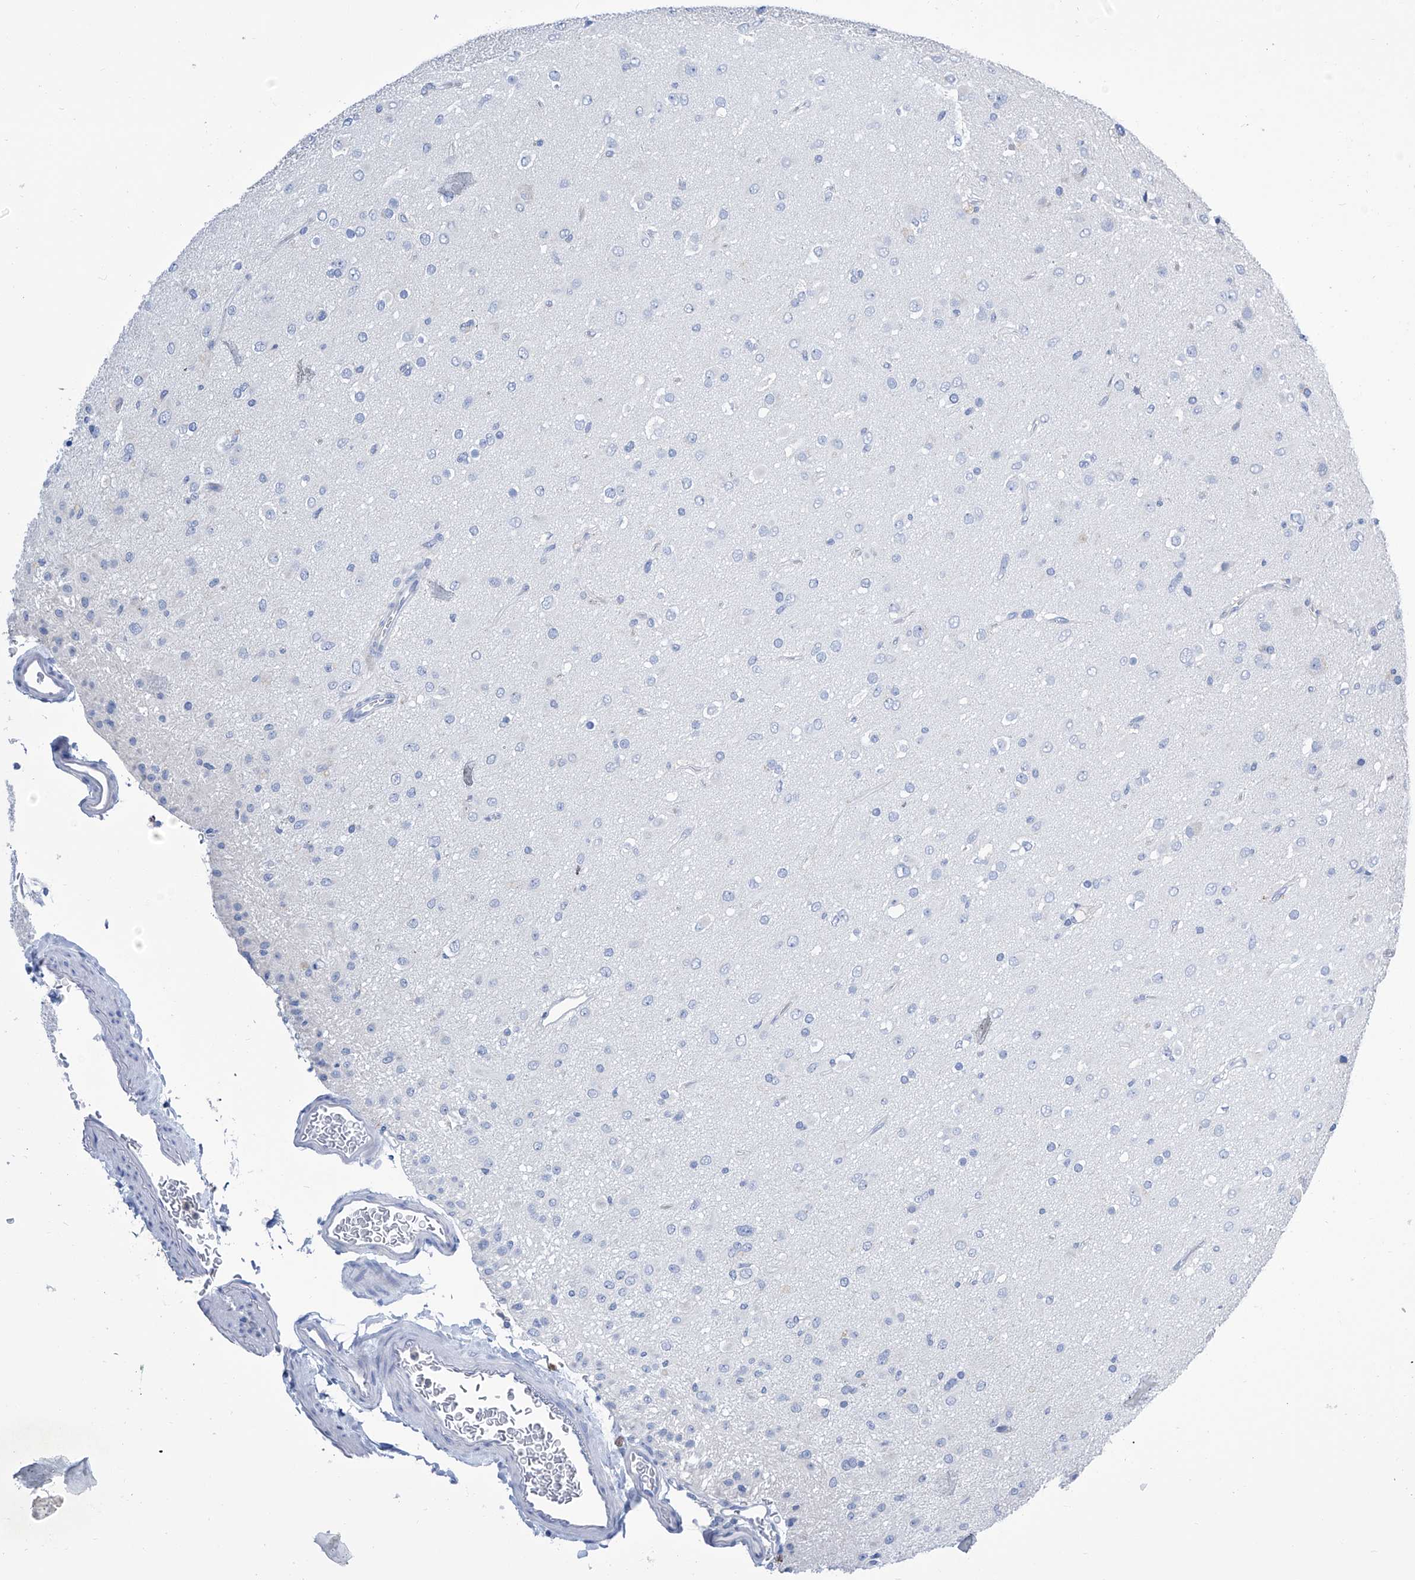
{"staining": {"intensity": "negative", "quantity": "none", "location": "none"}, "tissue": "glioma", "cell_type": "Tumor cells", "image_type": "cancer", "snomed": [{"axis": "morphology", "description": "Glioma, malignant, Low grade"}, {"axis": "topography", "description": "Brain"}], "caption": "Immunohistochemical staining of glioma displays no significant positivity in tumor cells. Brightfield microscopy of immunohistochemistry stained with DAB (3,3'-diaminobenzidine) (brown) and hematoxylin (blue), captured at high magnification.", "gene": "IMPA2", "patient": {"sex": "male", "age": 65}}